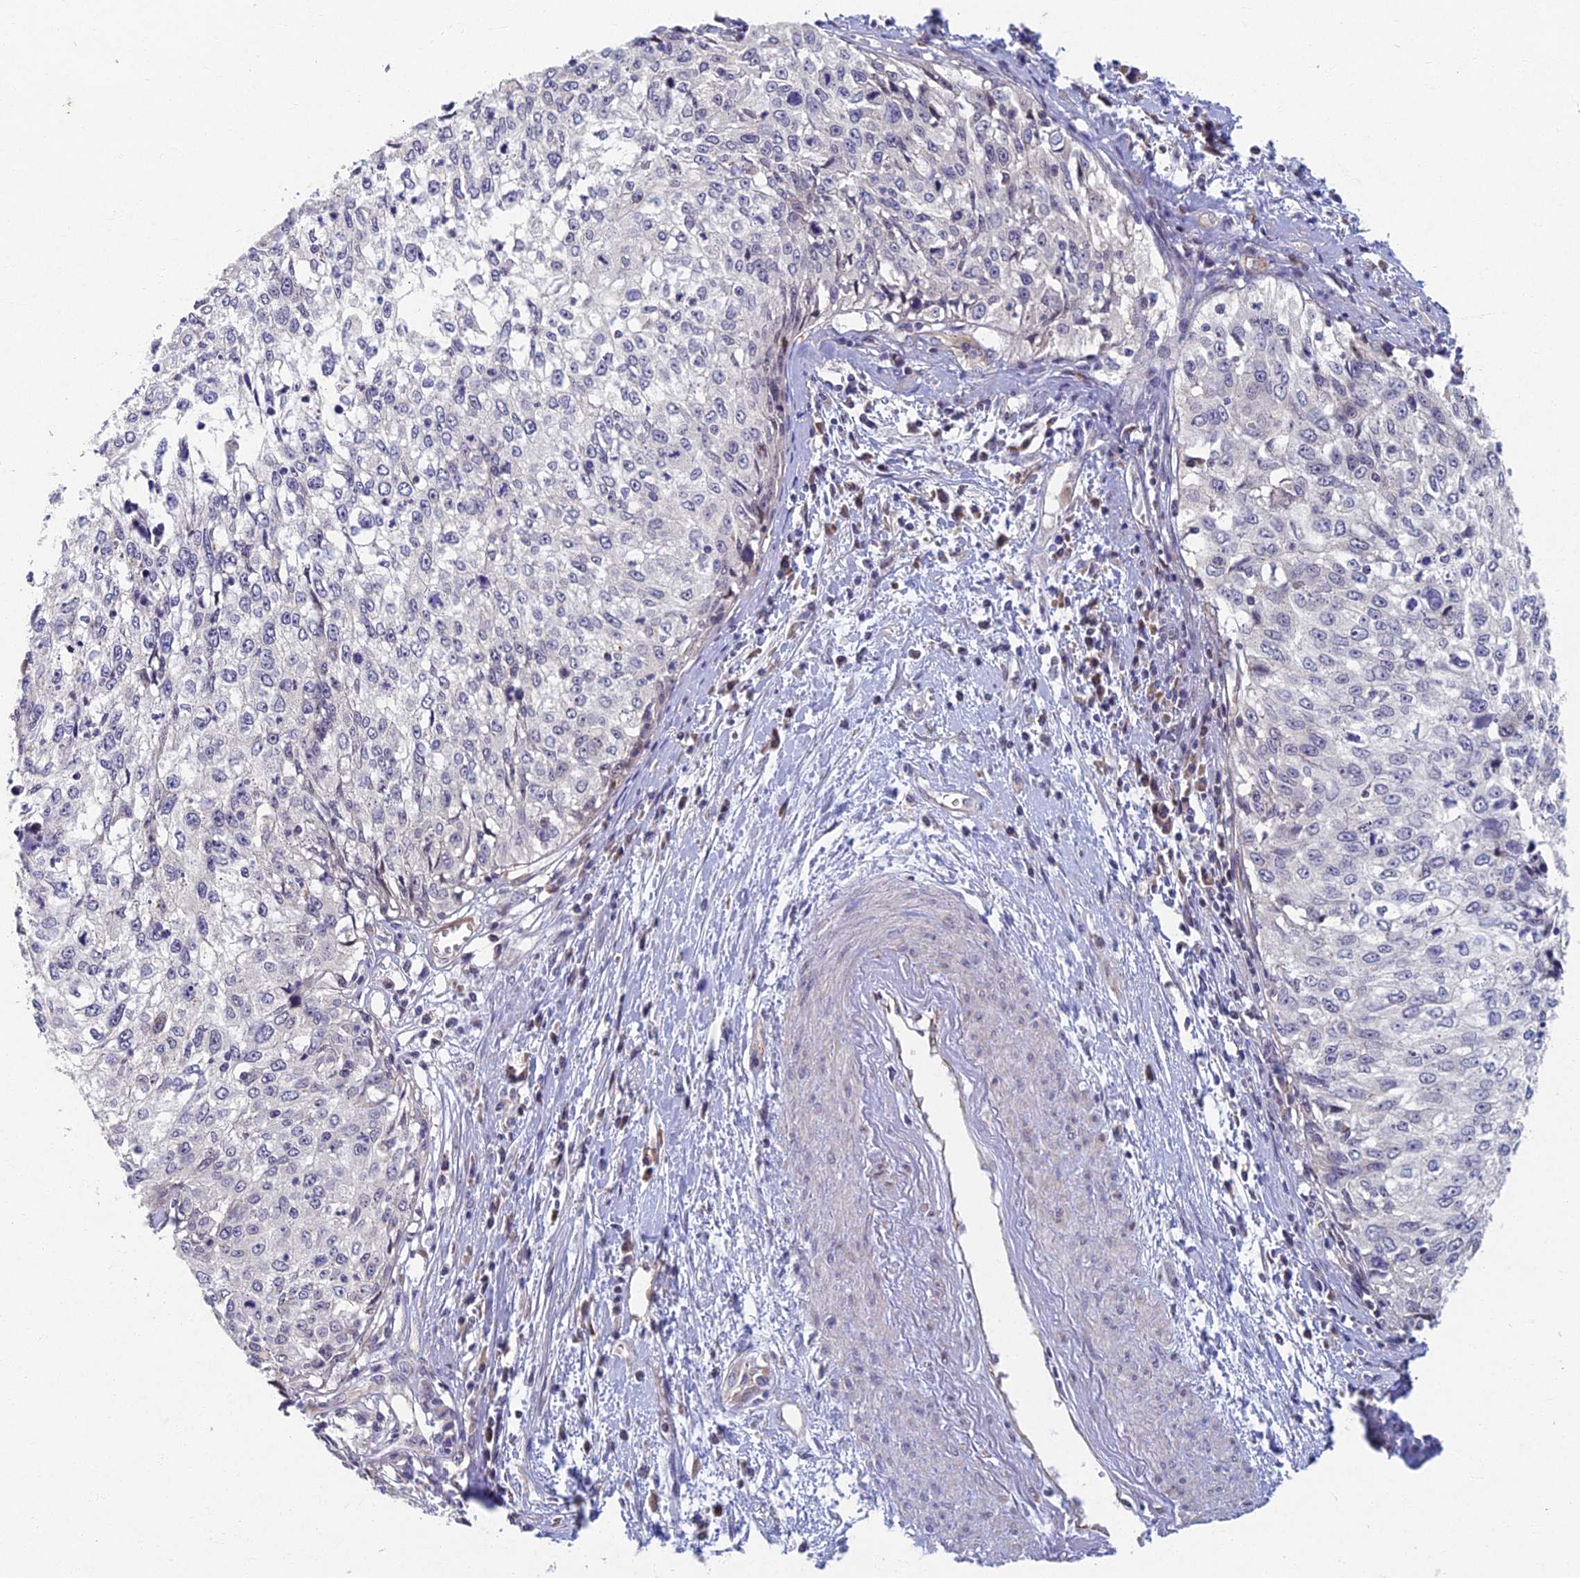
{"staining": {"intensity": "negative", "quantity": "none", "location": "none"}, "tissue": "cervical cancer", "cell_type": "Tumor cells", "image_type": "cancer", "snomed": [{"axis": "morphology", "description": "Squamous cell carcinoma, NOS"}, {"axis": "topography", "description": "Cervix"}], "caption": "There is no significant staining in tumor cells of cervical cancer.", "gene": "RHBDL2", "patient": {"sex": "female", "age": 57}}